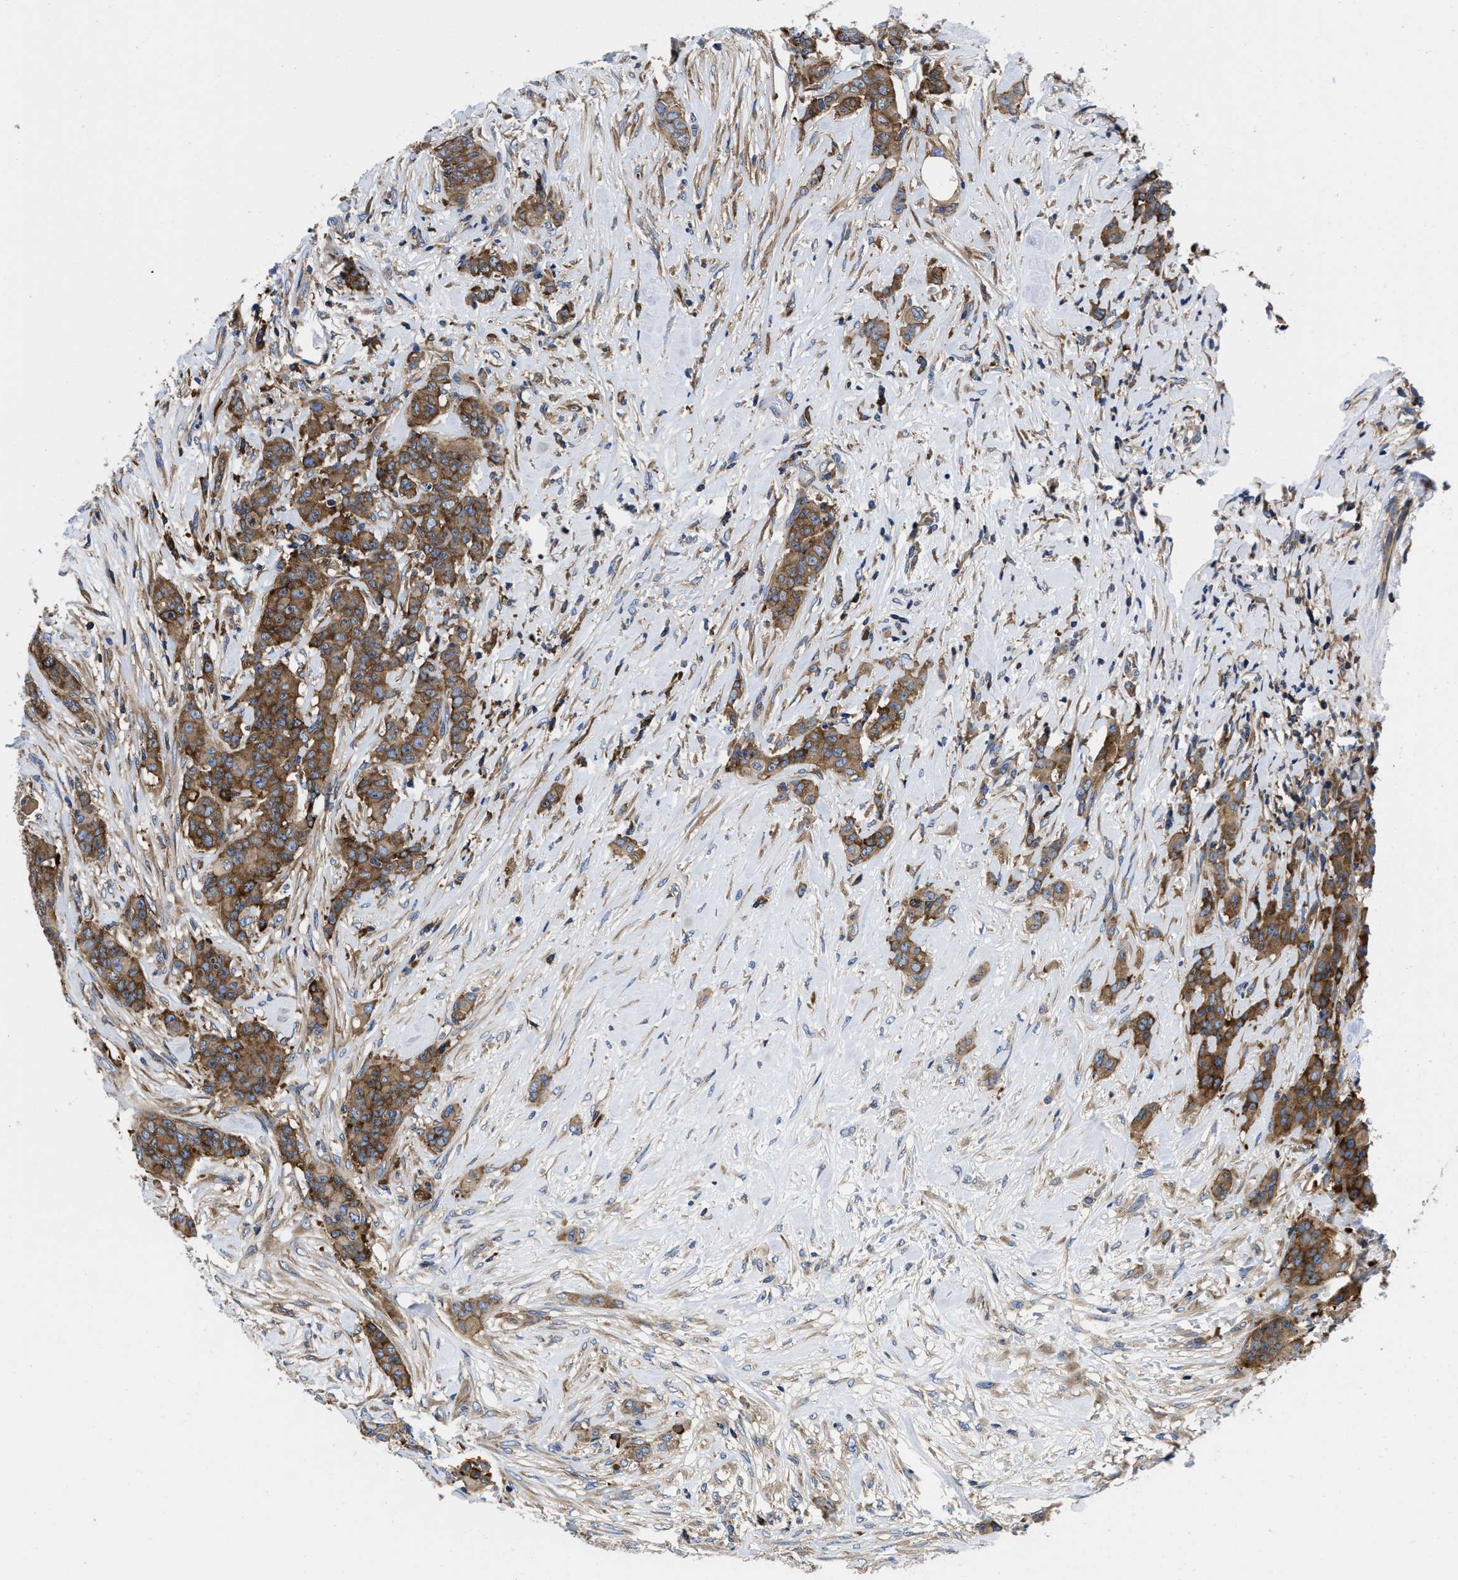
{"staining": {"intensity": "moderate", "quantity": ">75%", "location": "cytoplasmic/membranous"}, "tissue": "breast cancer", "cell_type": "Tumor cells", "image_type": "cancer", "snomed": [{"axis": "morphology", "description": "Duct carcinoma"}, {"axis": "topography", "description": "Breast"}], "caption": "Brown immunohistochemical staining in breast cancer displays moderate cytoplasmic/membranous staining in about >75% of tumor cells.", "gene": "YARS1", "patient": {"sex": "female", "age": 40}}